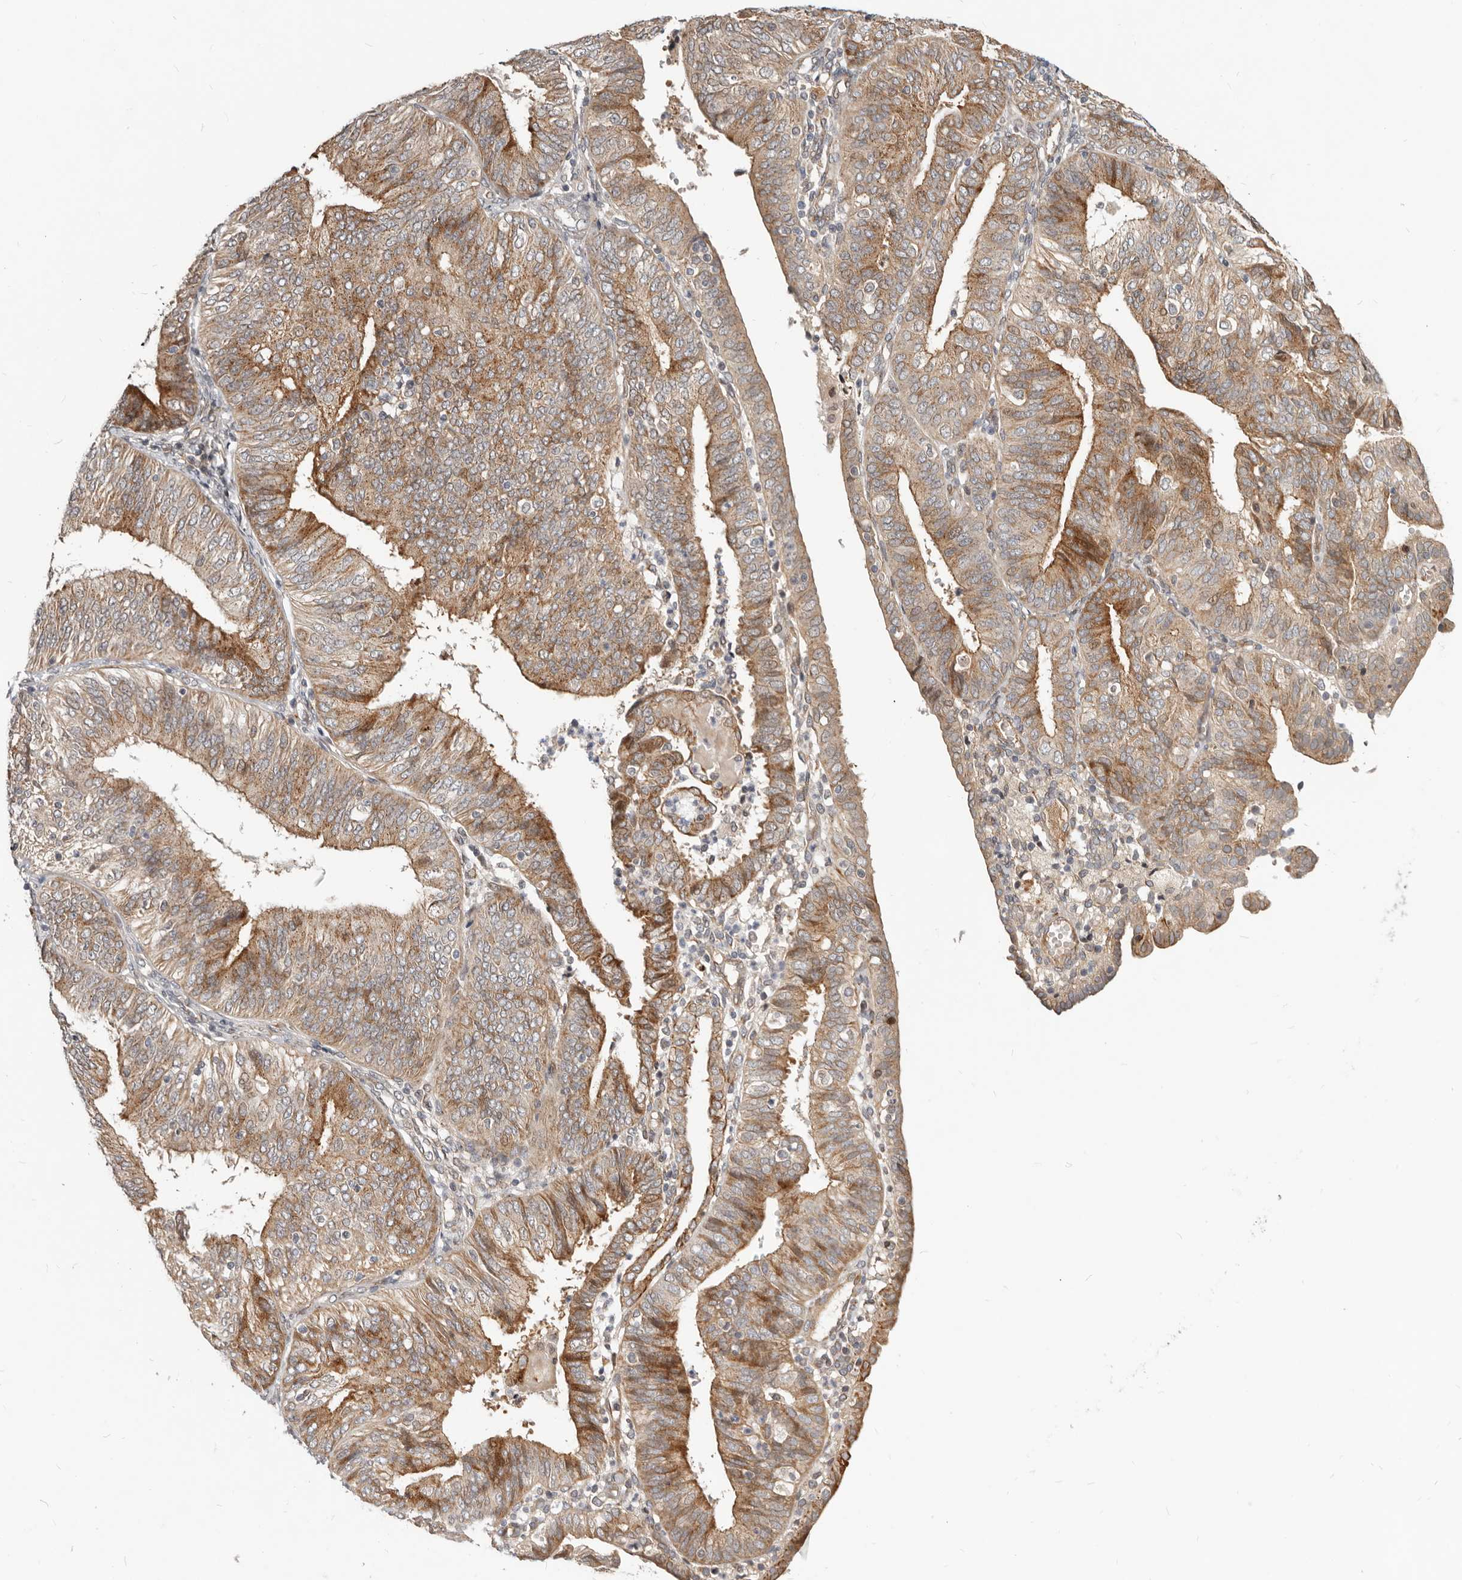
{"staining": {"intensity": "moderate", "quantity": ">75%", "location": "cytoplasmic/membranous"}, "tissue": "endometrial cancer", "cell_type": "Tumor cells", "image_type": "cancer", "snomed": [{"axis": "morphology", "description": "Adenocarcinoma, NOS"}, {"axis": "topography", "description": "Endometrium"}], "caption": "Protein expression analysis of human endometrial adenocarcinoma reveals moderate cytoplasmic/membranous positivity in approximately >75% of tumor cells.", "gene": "NPY4R", "patient": {"sex": "female", "age": 58}}